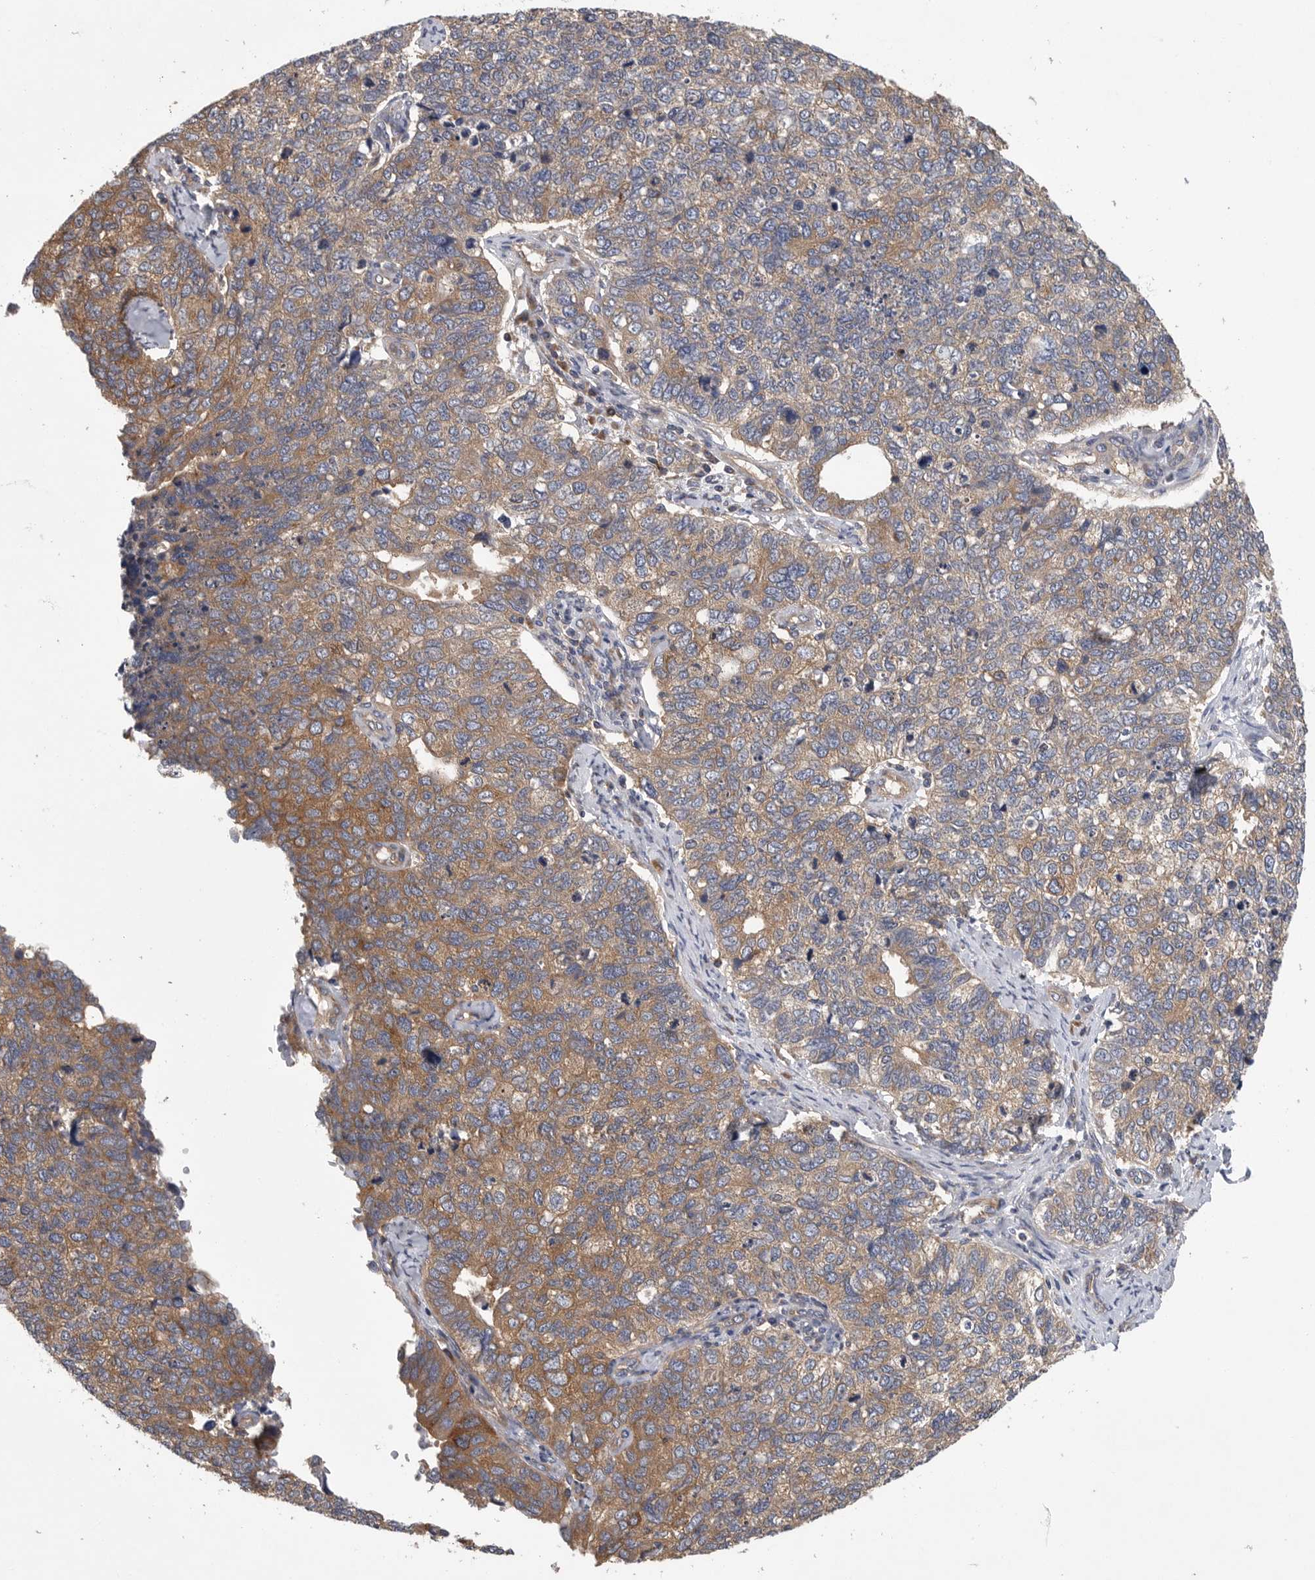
{"staining": {"intensity": "moderate", "quantity": "25%-75%", "location": "cytoplasmic/membranous"}, "tissue": "cervical cancer", "cell_type": "Tumor cells", "image_type": "cancer", "snomed": [{"axis": "morphology", "description": "Squamous cell carcinoma, NOS"}, {"axis": "topography", "description": "Cervix"}], "caption": "DAB immunohistochemical staining of human cervical cancer demonstrates moderate cytoplasmic/membranous protein expression in approximately 25%-75% of tumor cells. (brown staining indicates protein expression, while blue staining denotes nuclei).", "gene": "OXR1", "patient": {"sex": "female", "age": 63}}